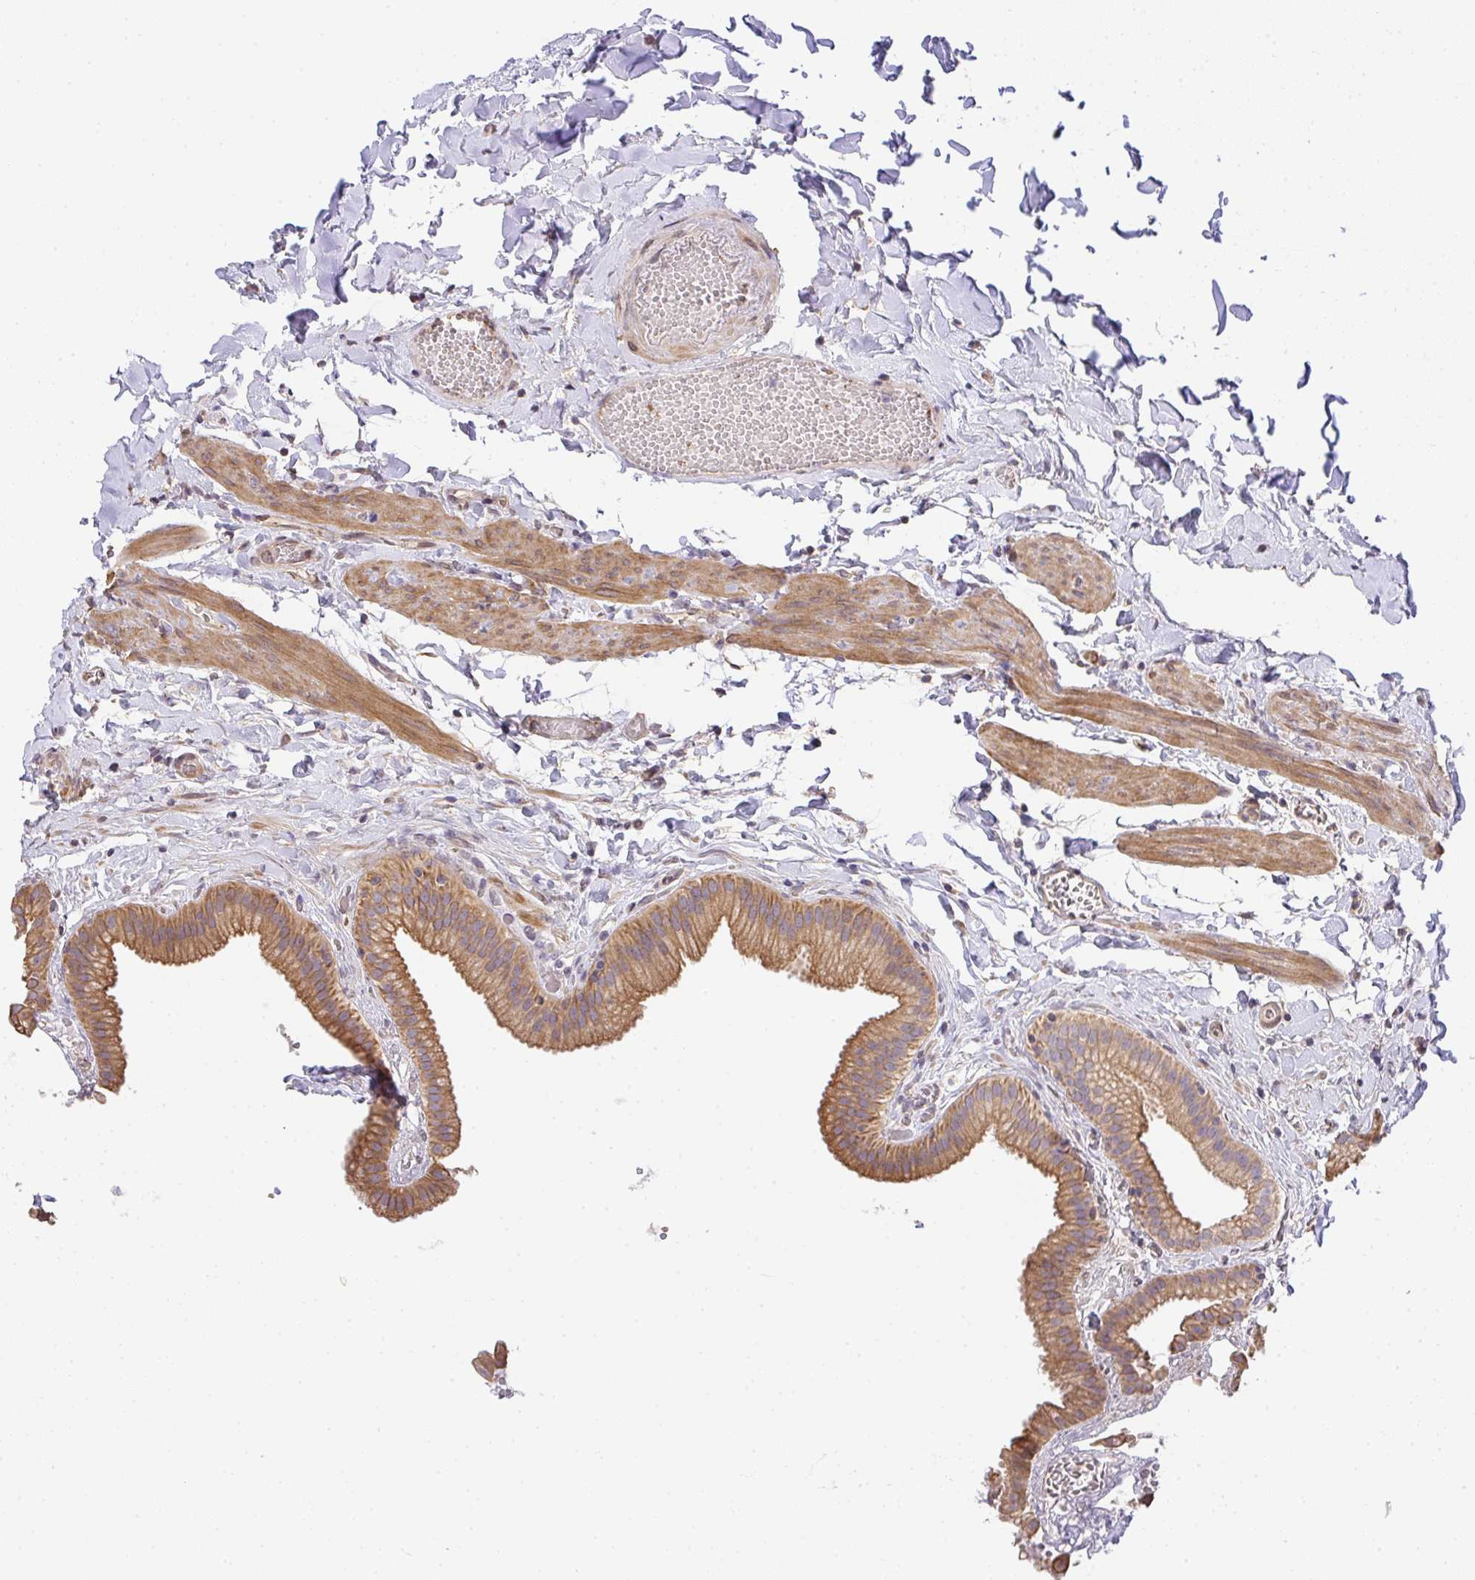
{"staining": {"intensity": "moderate", "quantity": ">75%", "location": "cytoplasmic/membranous"}, "tissue": "gallbladder", "cell_type": "Glandular cells", "image_type": "normal", "snomed": [{"axis": "morphology", "description": "Normal tissue, NOS"}, {"axis": "topography", "description": "Gallbladder"}], "caption": "A brown stain highlights moderate cytoplasmic/membranous expression of a protein in glandular cells of normal human gallbladder.", "gene": "EEF1AKMT1", "patient": {"sex": "female", "age": 63}}